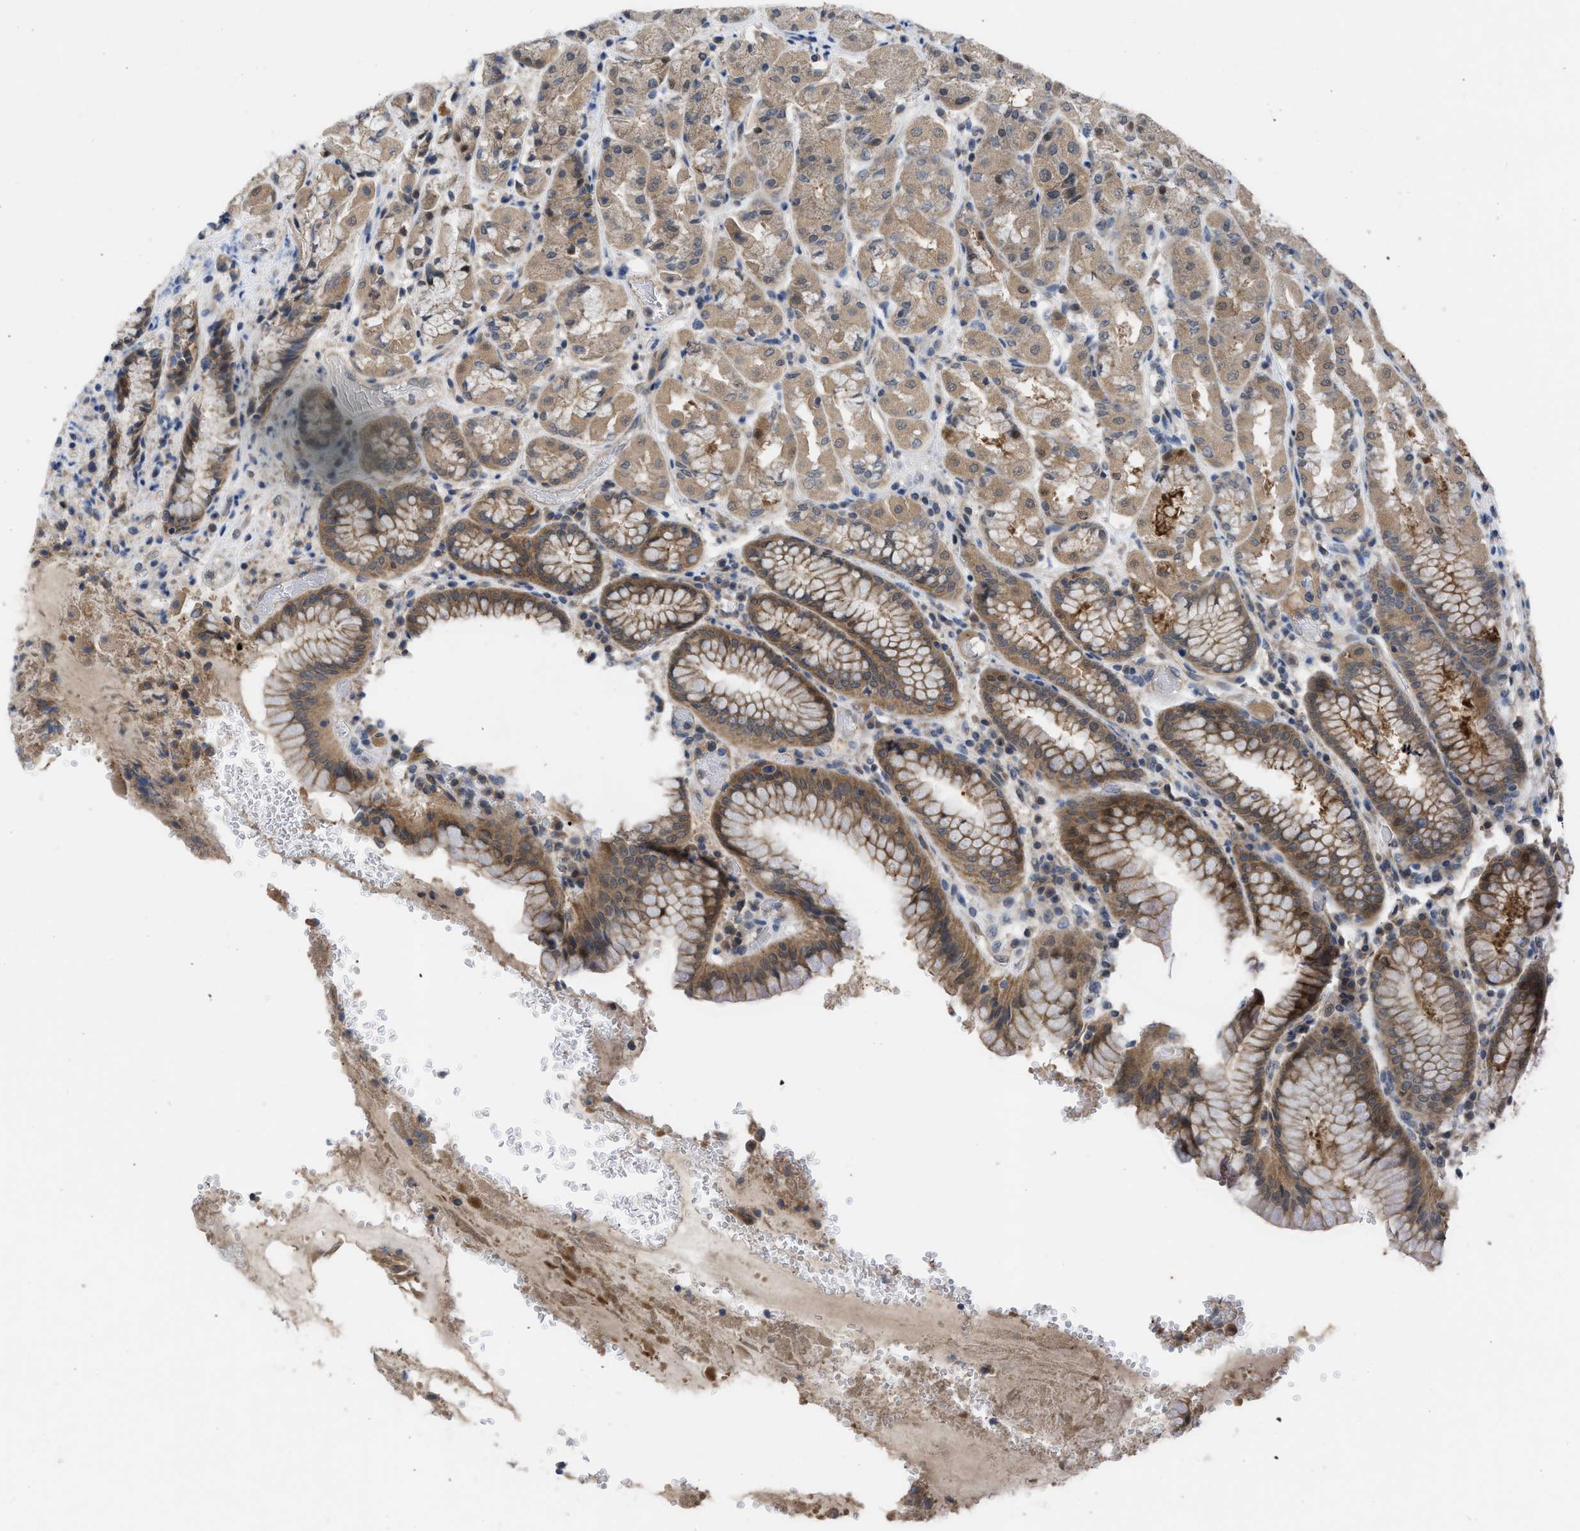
{"staining": {"intensity": "moderate", "quantity": ">75%", "location": "cytoplasmic/membranous"}, "tissue": "stomach", "cell_type": "Glandular cells", "image_type": "normal", "snomed": [{"axis": "morphology", "description": "Normal tissue, NOS"}, {"axis": "topography", "description": "Stomach"}, {"axis": "topography", "description": "Stomach, lower"}], "caption": "Immunohistochemistry micrograph of unremarkable stomach: stomach stained using immunohistochemistry (IHC) shows medium levels of moderate protein expression localized specifically in the cytoplasmic/membranous of glandular cells, appearing as a cytoplasmic/membranous brown color.", "gene": "LDAF1", "patient": {"sex": "female", "age": 56}}